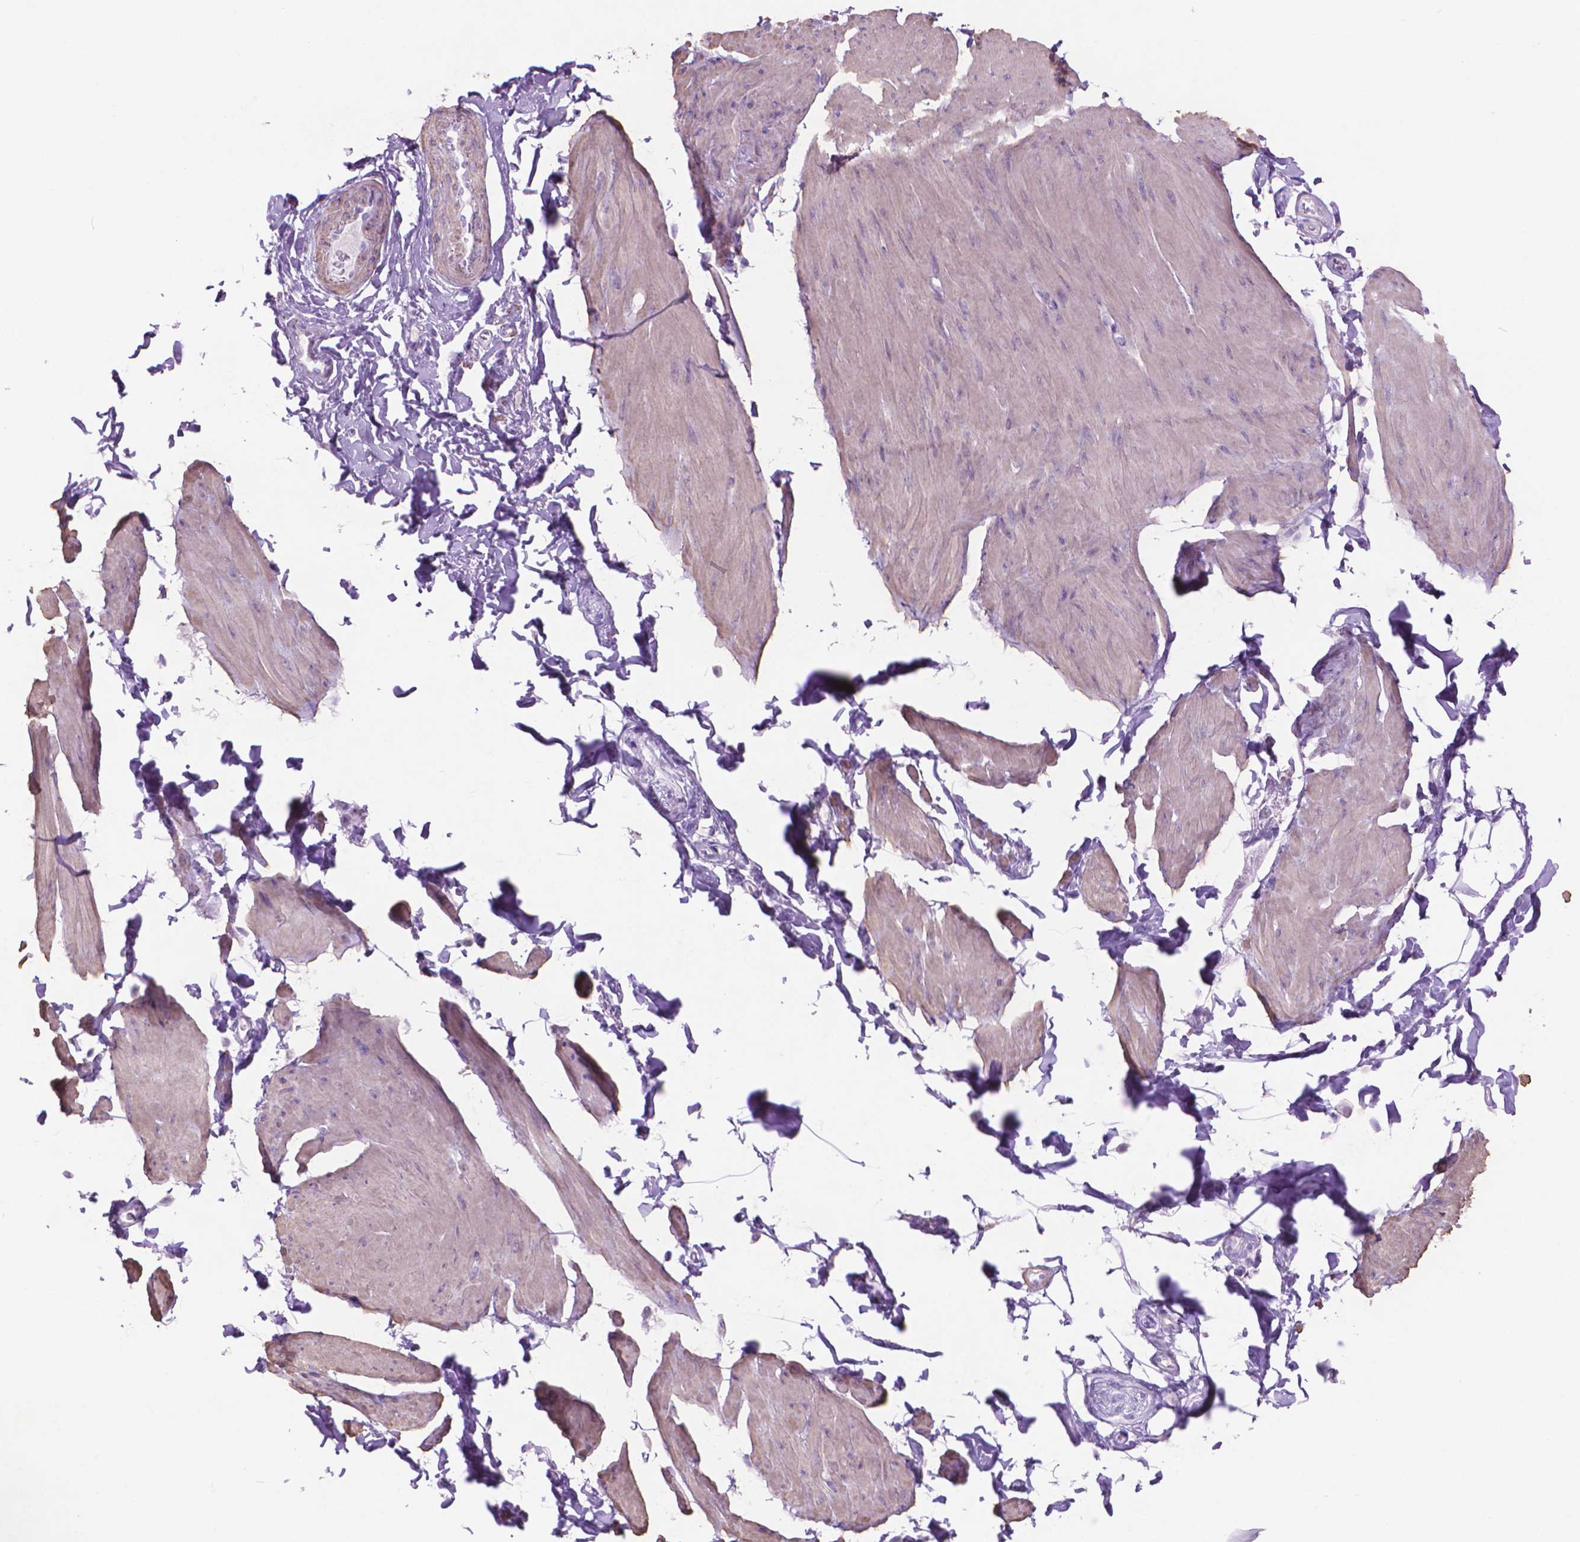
{"staining": {"intensity": "weak", "quantity": "25%-75%", "location": "cytoplasmic/membranous"}, "tissue": "smooth muscle", "cell_type": "Smooth muscle cells", "image_type": "normal", "snomed": [{"axis": "morphology", "description": "Normal tissue, NOS"}, {"axis": "topography", "description": "Adipose tissue"}, {"axis": "topography", "description": "Smooth muscle"}, {"axis": "topography", "description": "Peripheral nerve tissue"}], "caption": "This histopathology image reveals IHC staining of unremarkable human smooth muscle, with low weak cytoplasmic/membranous staining in approximately 25%-75% of smooth muscle cells.", "gene": "AQP10", "patient": {"sex": "male", "age": 83}}